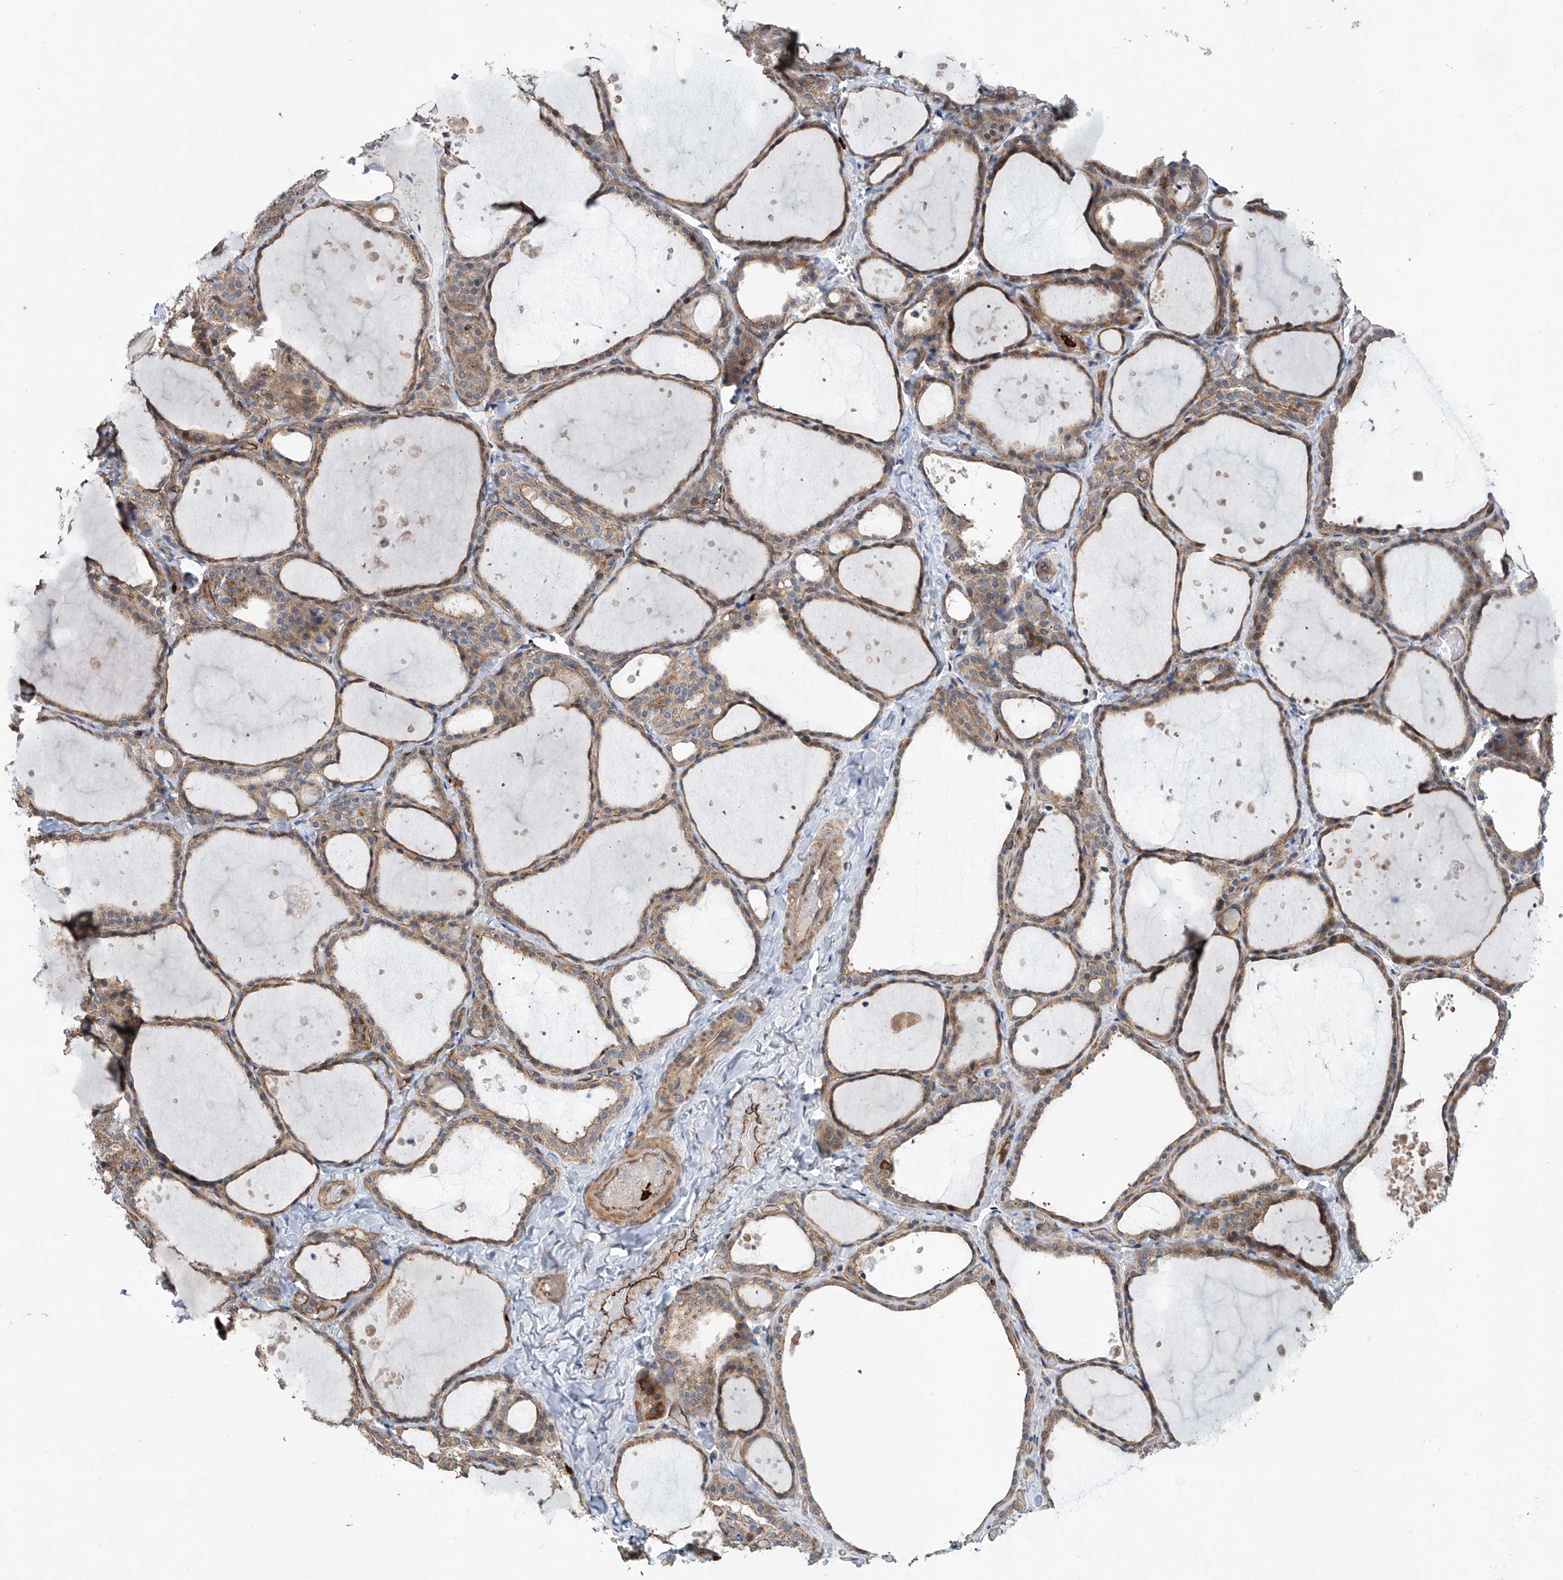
{"staining": {"intensity": "moderate", "quantity": ">75%", "location": "cytoplasmic/membranous"}, "tissue": "thyroid gland", "cell_type": "Glandular cells", "image_type": "normal", "snomed": [{"axis": "morphology", "description": "Normal tissue, NOS"}, {"axis": "topography", "description": "Thyroid gland"}], "caption": "About >75% of glandular cells in normal thyroid gland demonstrate moderate cytoplasmic/membranous protein positivity as visualized by brown immunohistochemical staining.", "gene": "EIF2D", "patient": {"sex": "female", "age": 44}}